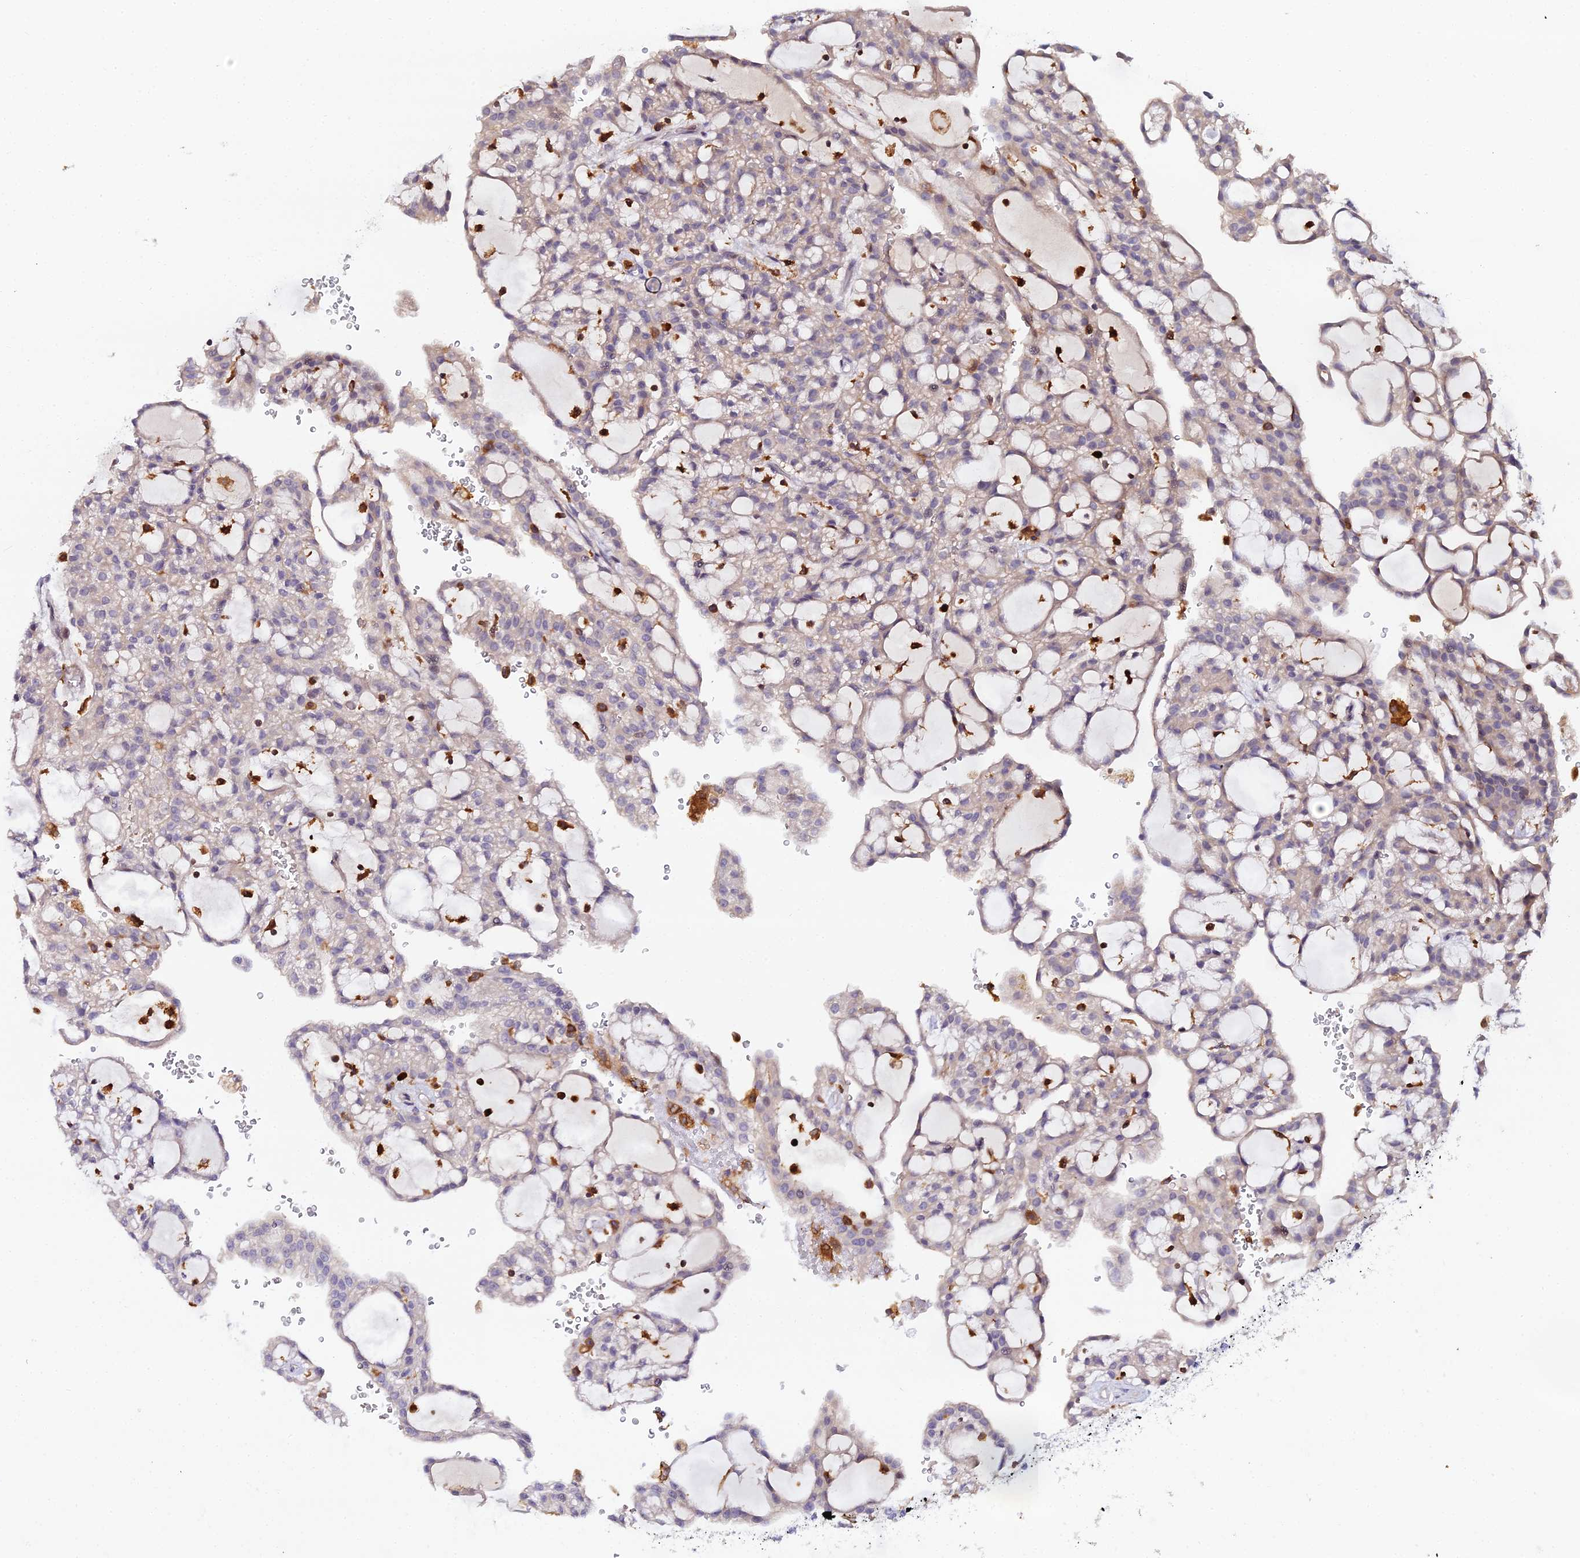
{"staining": {"intensity": "negative", "quantity": "none", "location": "none"}, "tissue": "renal cancer", "cell_type": "Tumor cells", "image_type": "cancer", "snomed": [{"axis": "morphology", "description": "Adenocarcinoma, NOS"}, {"axis": "topography", "description": "Kidney"}], "caption": "Immunohistochemistry image of renal adenocarcinoma stained for a protein (brown), which exhibits no expression in tumor cells.", "gene": "IL4I1", "patient": {"sex": "male", "age": 63}}